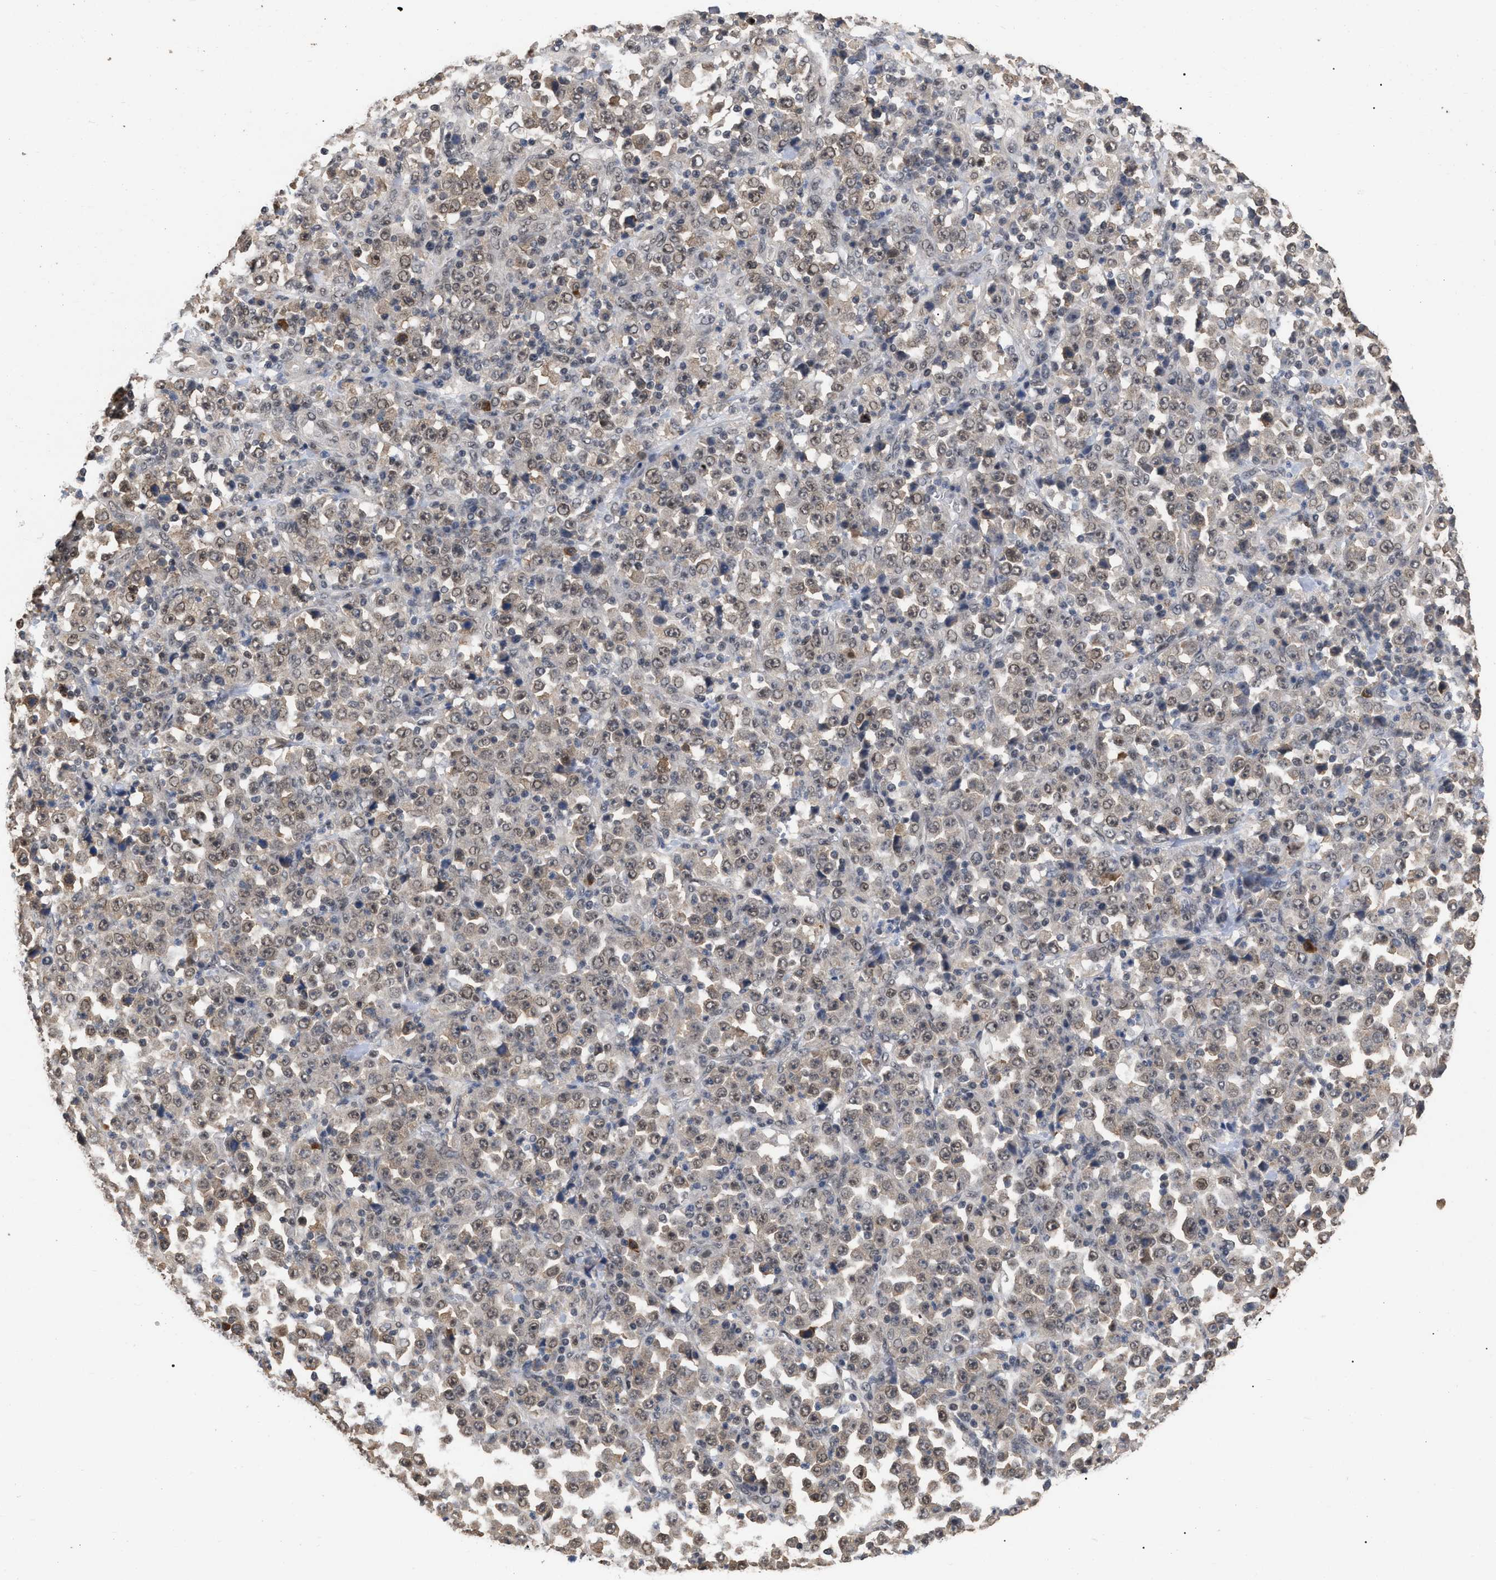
{"staining": {"intensity": "weak", "quantity": ">75%", "location": "nuclear"}, "tissue": "stomach cancer", "cell_type": "Tumor cells", "image_type": "cancer", "snomed": [{"axis": "morphology", "description": "Normal tissue, NOS"}, {"axis": "morphology", "description": "Adenocarcinoma, NOS"}, {"axis": "topography", "description": "Stomach, upper"}, {"axis": "topography", "description": "Stomach"}], "caption": "This is a photomicrograph of immunohistochemistry staining of adenocarcinoma (stomach), which shows weak staining in the nuclear of tumor cells.", "gene": "JAZF1", "patient": {"sex": "male", "age": 59}}